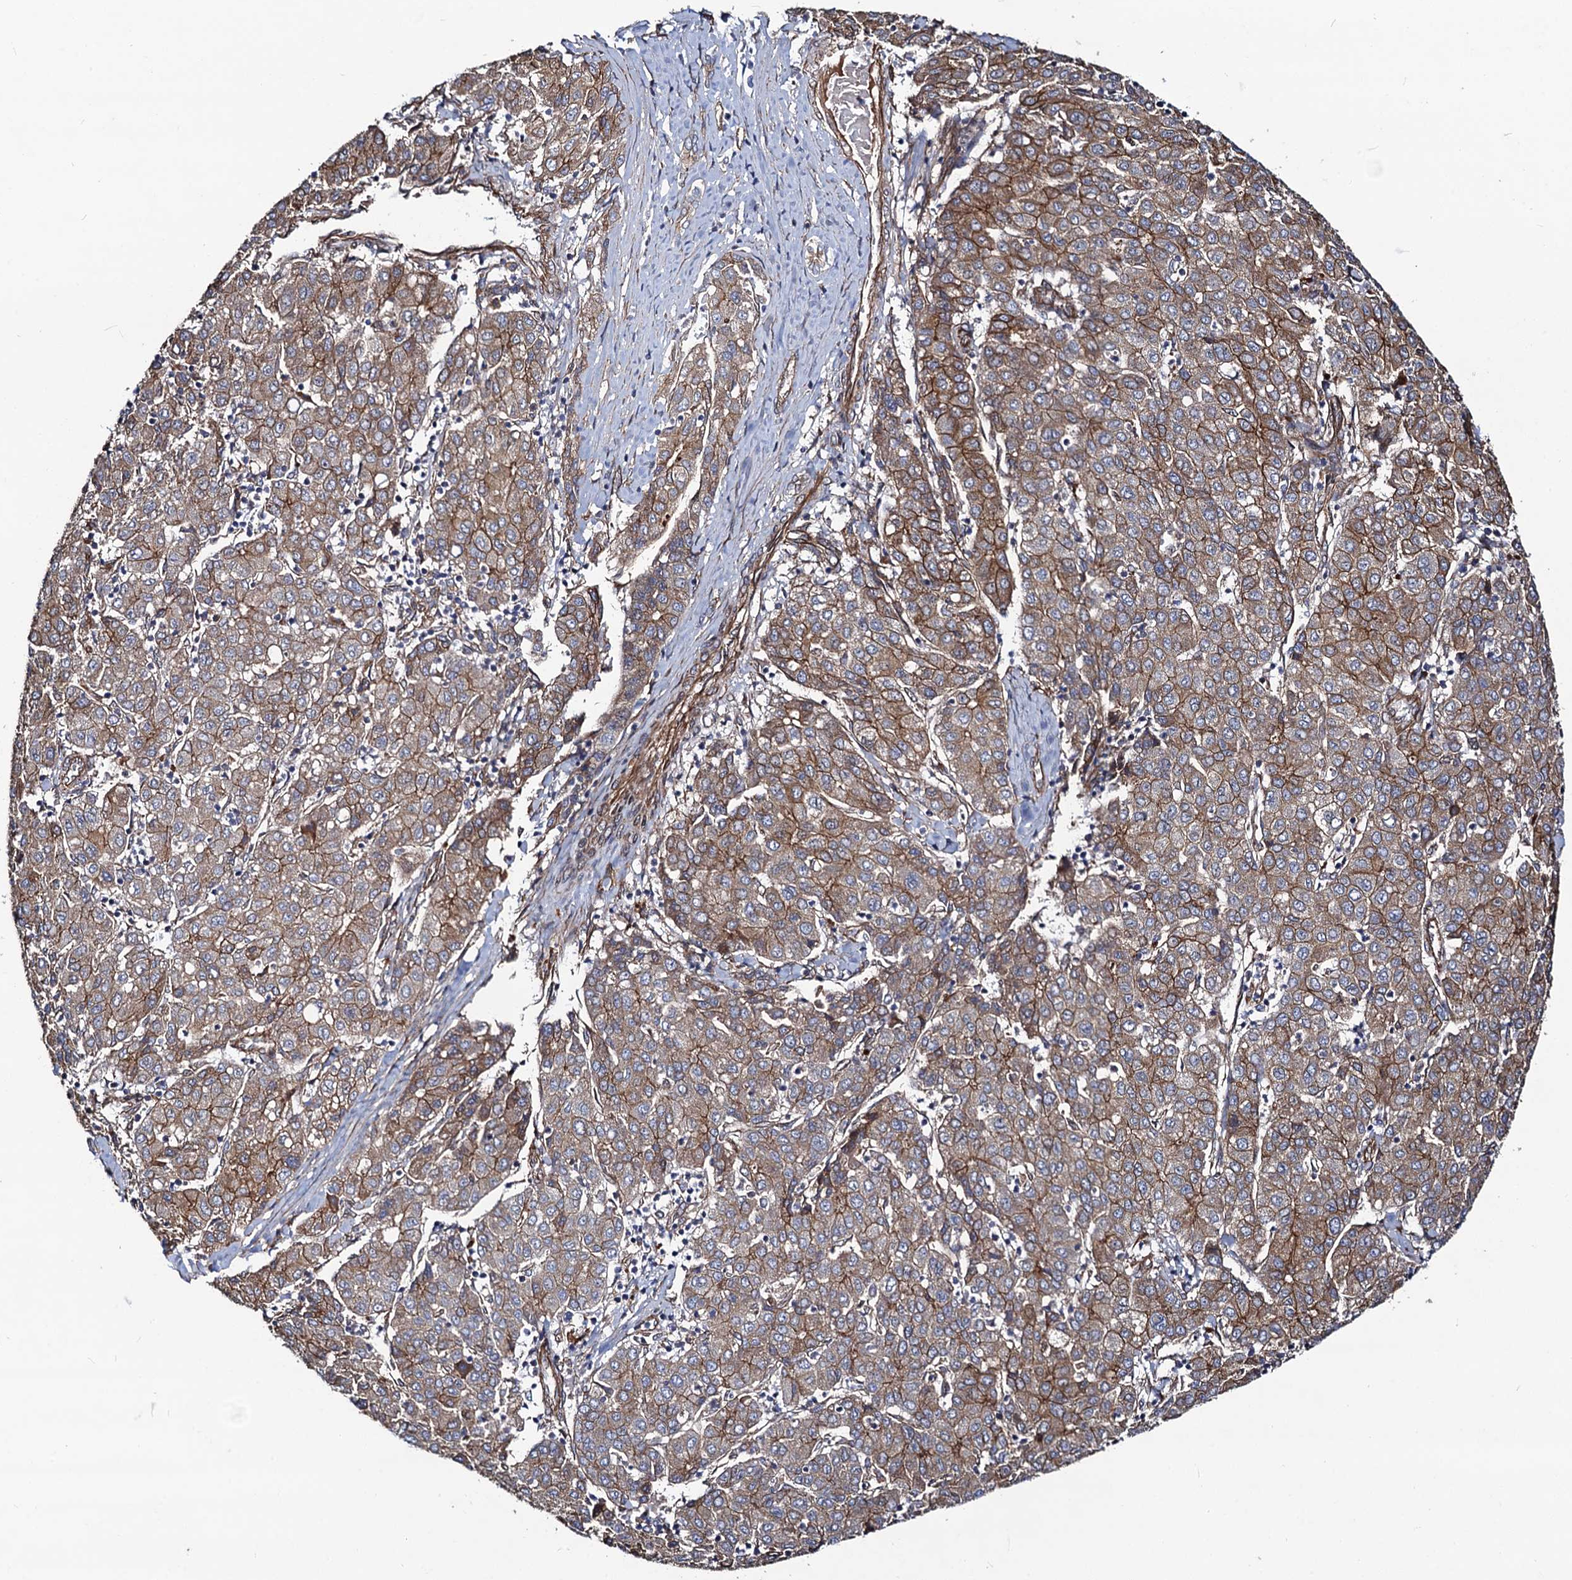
{"staining": {"intensity": "moderate", "quantity": ">75%", "location": "cytoplasmic/membranous"}, "tissue": "liver cancer", "cell_type": "Tumor cells", "image_type": "cancer", "snomed": [{"axis": "morphology", "description": "Carcinoma, Hepatocellular, NOS"}, {"axis": "topography", "description": "Liver"}], "caption": "Protein expression analysis of human liver hepatocellular carcinoma reveals moderate cytoplasmic/membranous positivity in approximately >75% of tumor cells. The staining was performed using DAB (3,3'-diaminobenzidine), with brown indicating positive protein expression. Nuclei are stained blue with hematoxylin.", "gene": "CIP2A", "patient": {"sex": "male", "age": 65}}